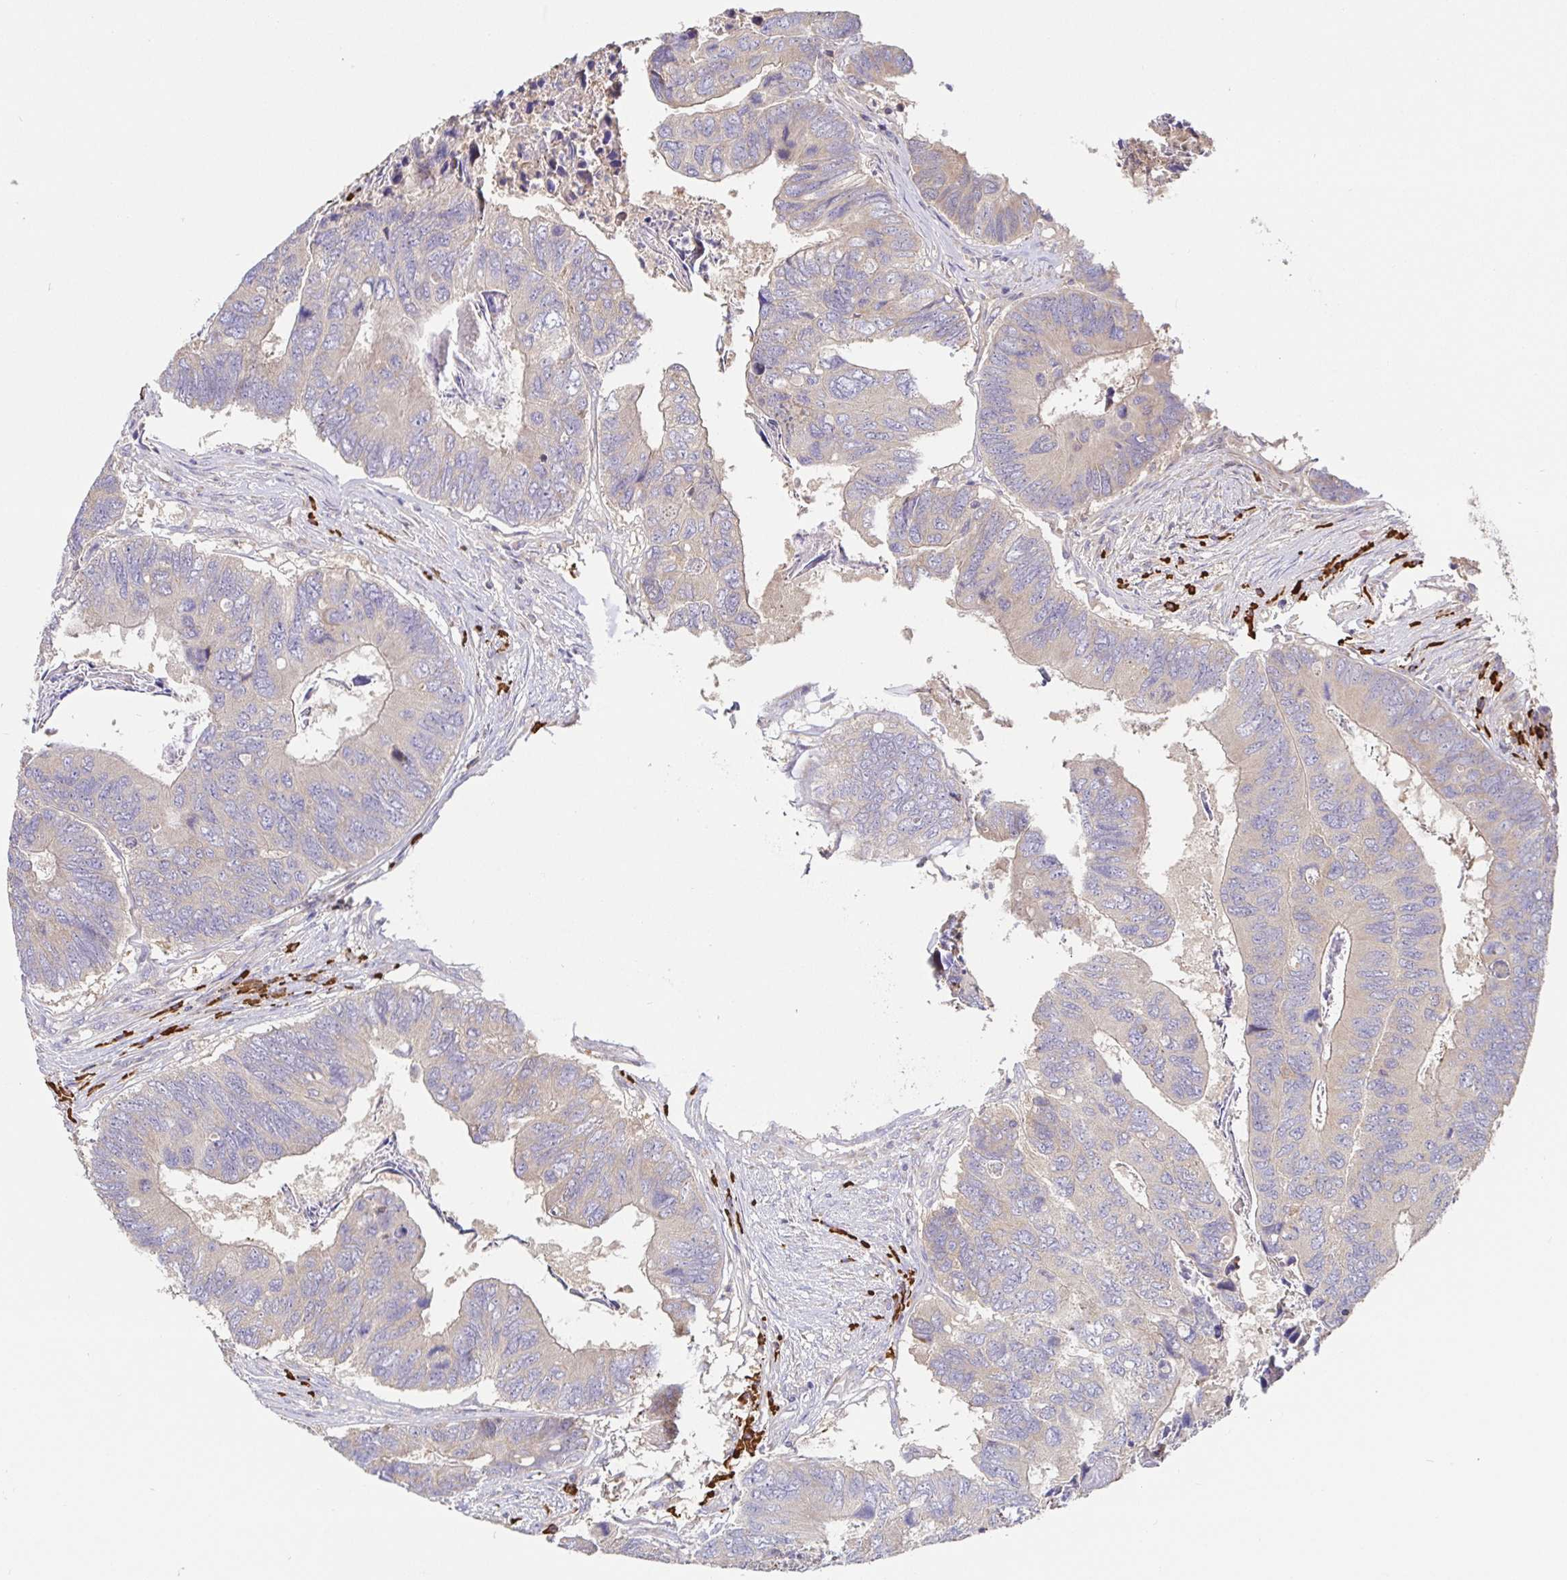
{"staining": {"intensity": "negative", "quantity": "none", "location": "none"}, "tissue": "colorectal cancer", "cell_type": "Tumor cells", "image_type": "cancer", "snomed": [{"axis": "morphology", "description": "Adenocarcinoma, NOS"}, {"axis": "topography", "description": "Colon"}], "caption": "Immunohistochemistry image of neoplastic tissue: colorectal adenocarcinoma stained with DAB (3,3'-diaminobenzidine) demonstrates no significant protein positivity in tumor cells. Nuclei are stained in blue.", "gene": "HAGH", "patient": {"sex": "female", "age": 67}}